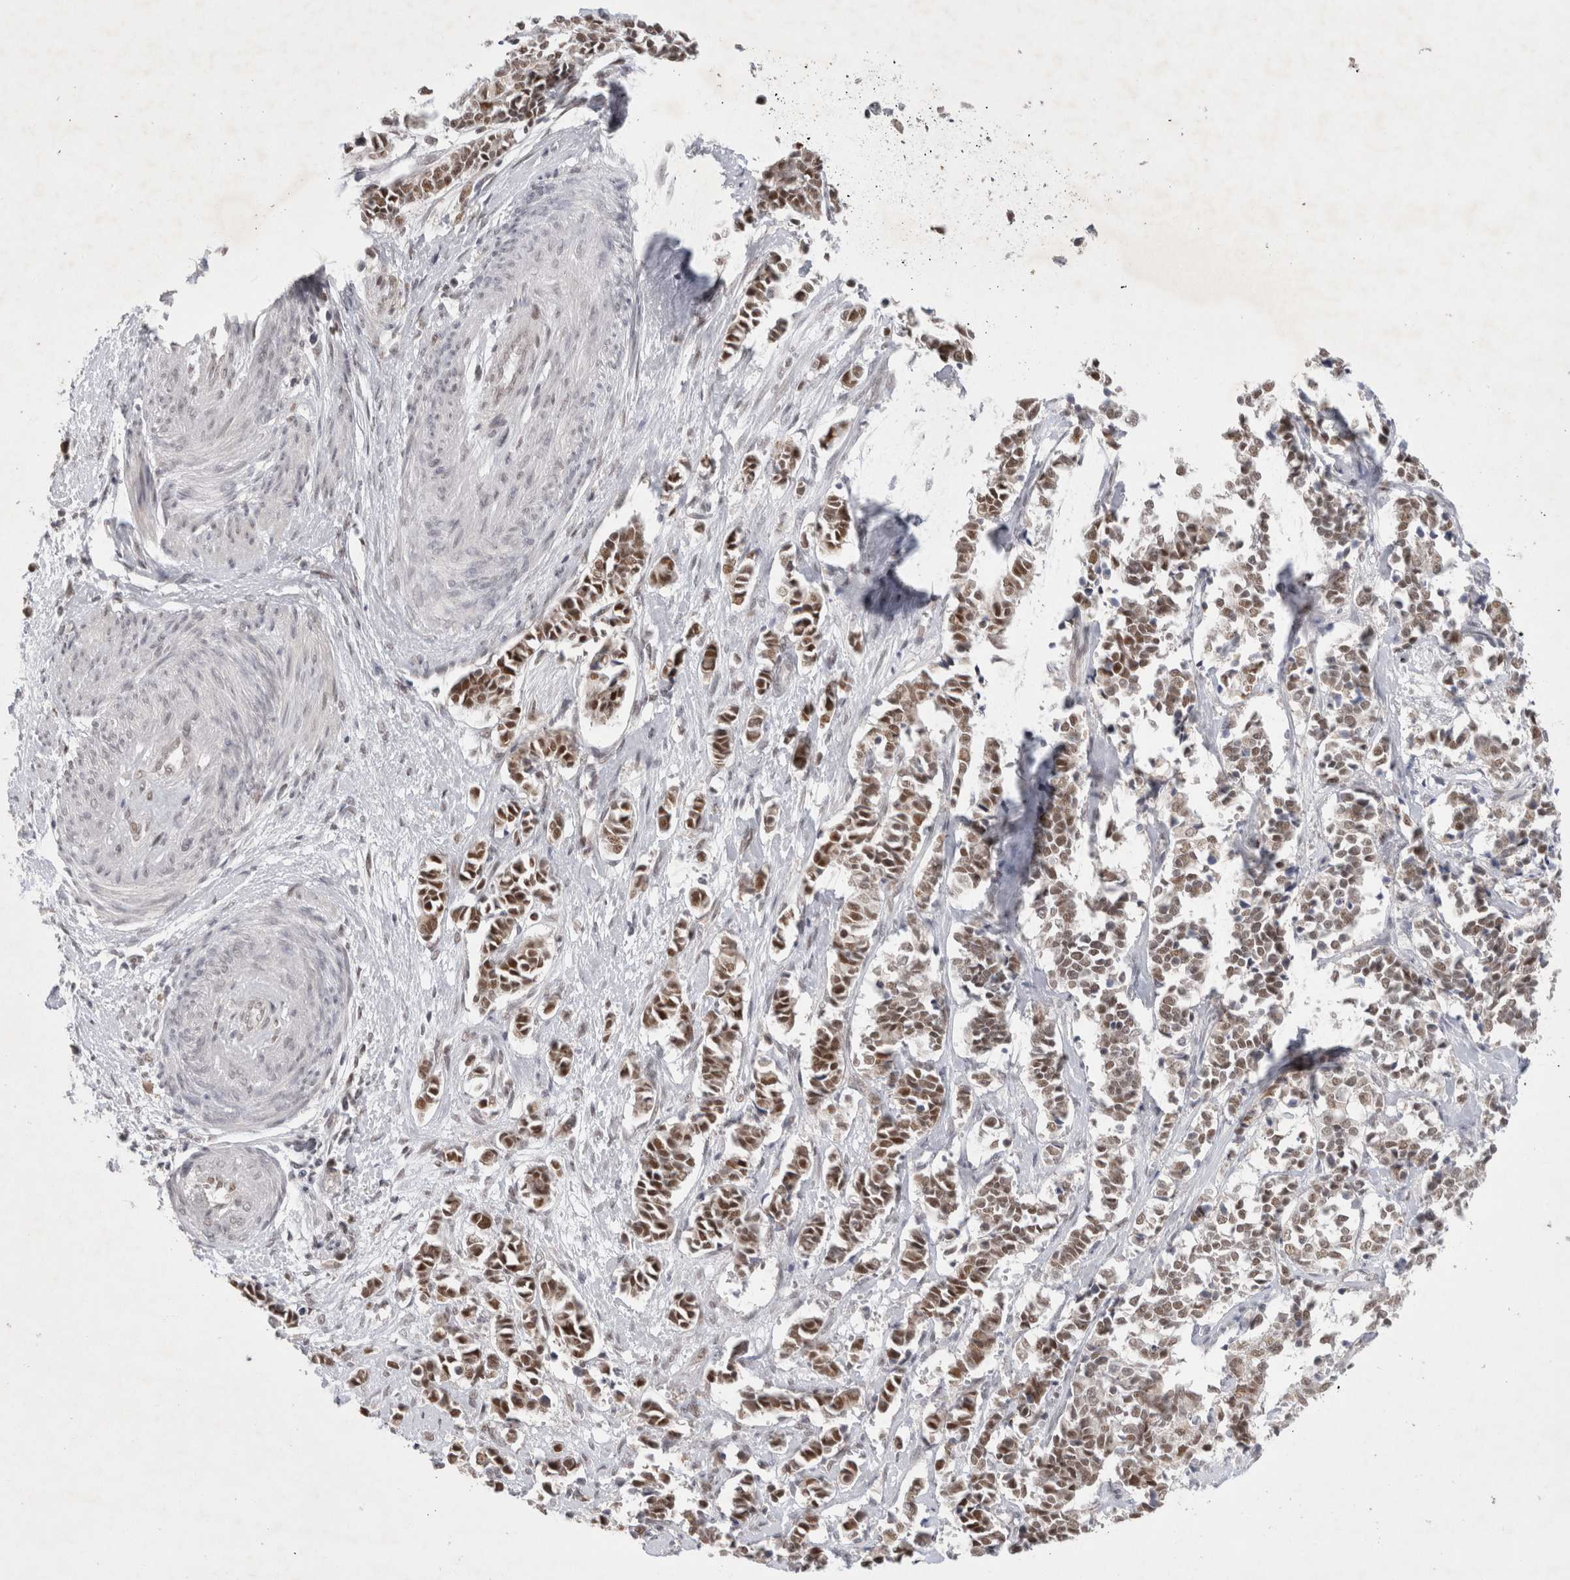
{"staining": {"intensity": "moderate", "quantity": ">75%", "location": "nuclear"}, "tissue": "cervical cancer", "cell_type": "Tumor cells", "image_type": "cancer", "snomed": [{"axis": "morphology", "description": "Normal tissue, NOS"}, {"axis": "morphology", "description": "Squamous cell carcinoma, NOS"}, {"axis": "topography", "description": "Cervix"}], "caption": "IHC histopathology image of neoplastic tissue: human squamous cell carcinoma (cervical) stained using immunohistochemistry demonstrates medium levels of moderate protein expression localized specifically in the nuclear of tumor cells, appearing as a nuclear brown color.", "gene": "RECQL4", "patient": {"sex": "female", "age": 35}}